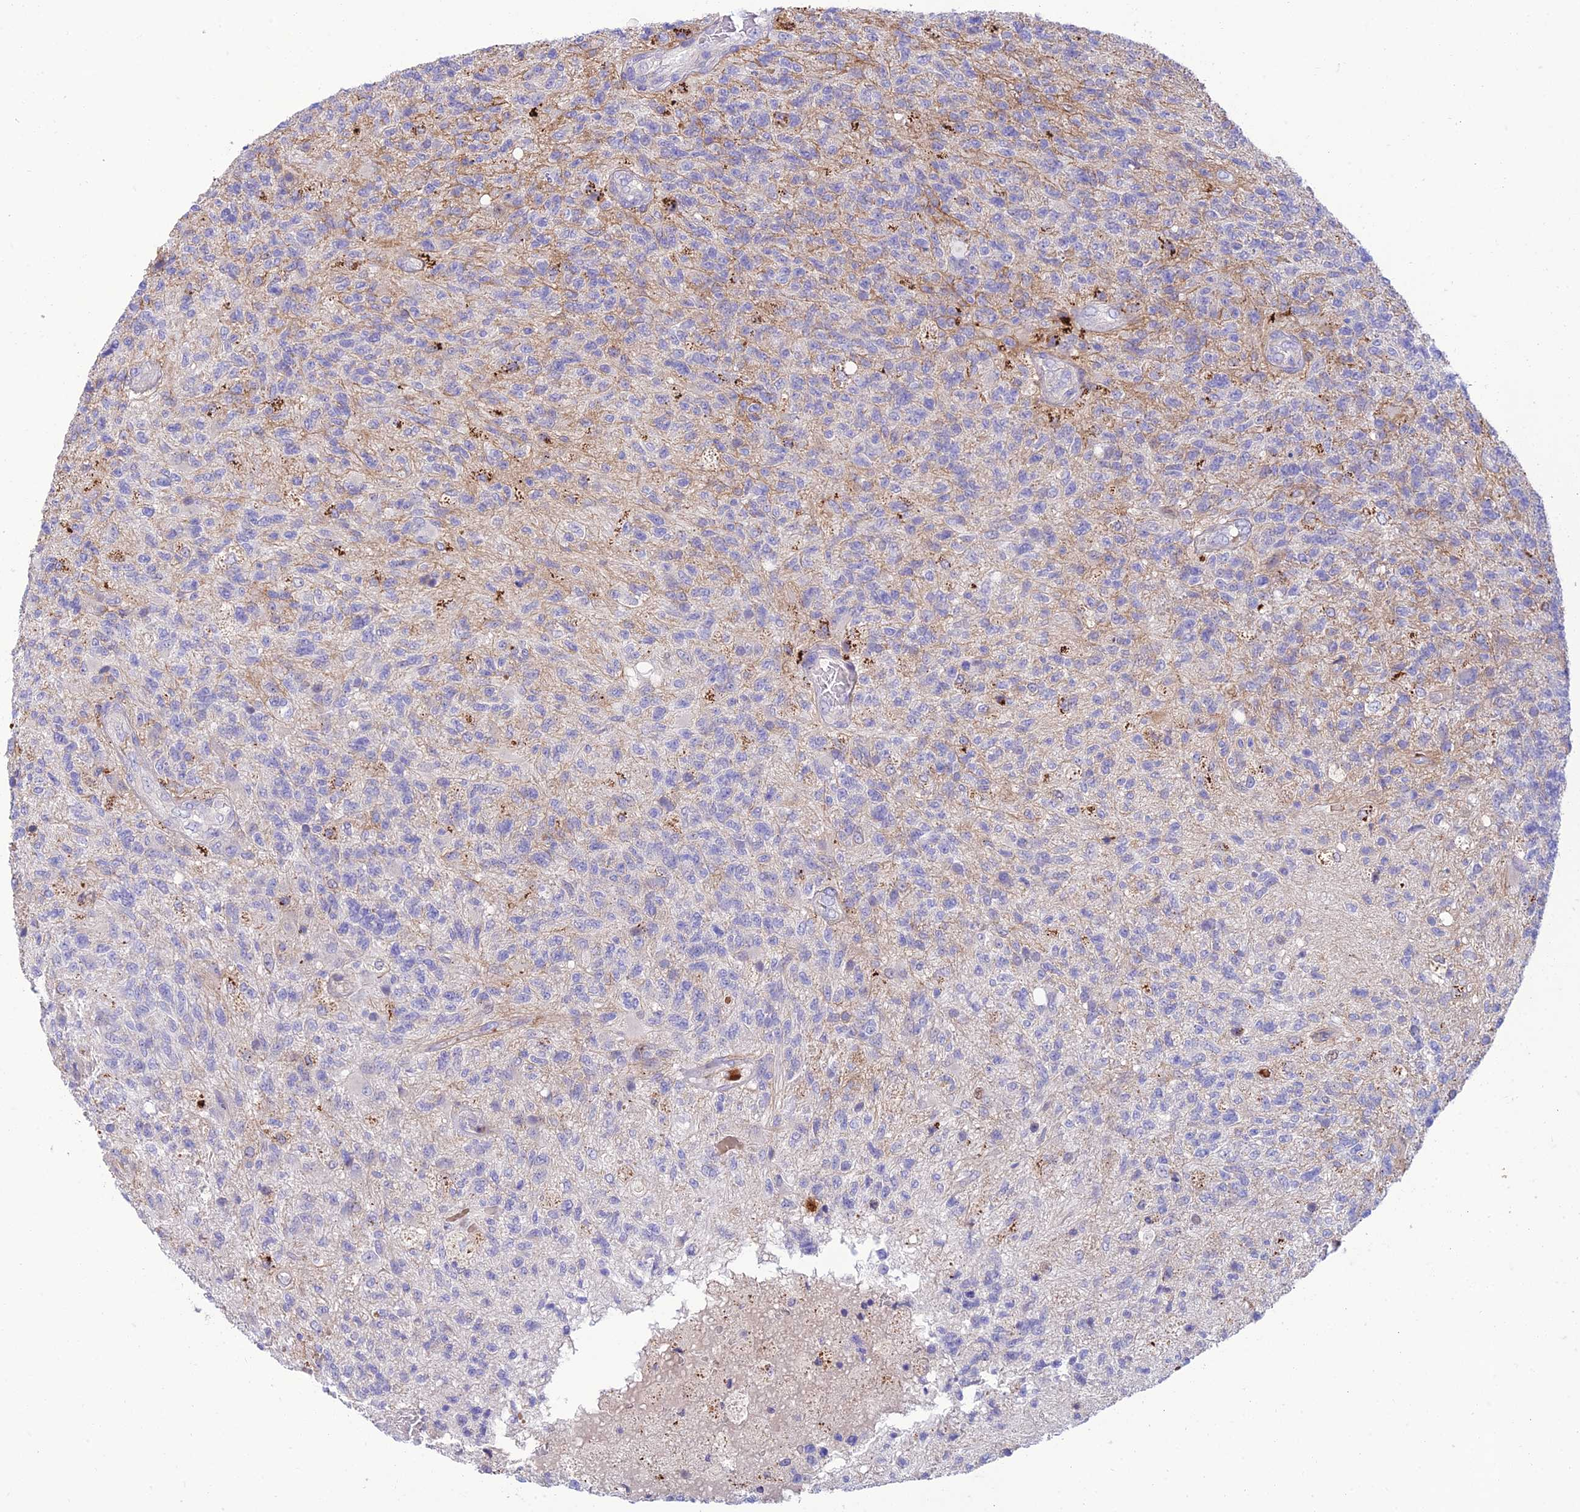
{"staining": {"intensity": "negative", "quantity": "none", "location": "none"}, "tissue": "glioma", "cell_type": "Tumor cells", "image_type": "cancer", "snomed": [{"axis": "morphology", "description": "Glioma, malignant, High grade"}, {"axis": "topography", "description": "Brain"}], "caption": "High-grade glioma (malignant) was stained to show a protein in brown. There is no significant positivity in tumor cells.", "gene": "IRAK3", "patient": {"sex": "male", "age": 56}}